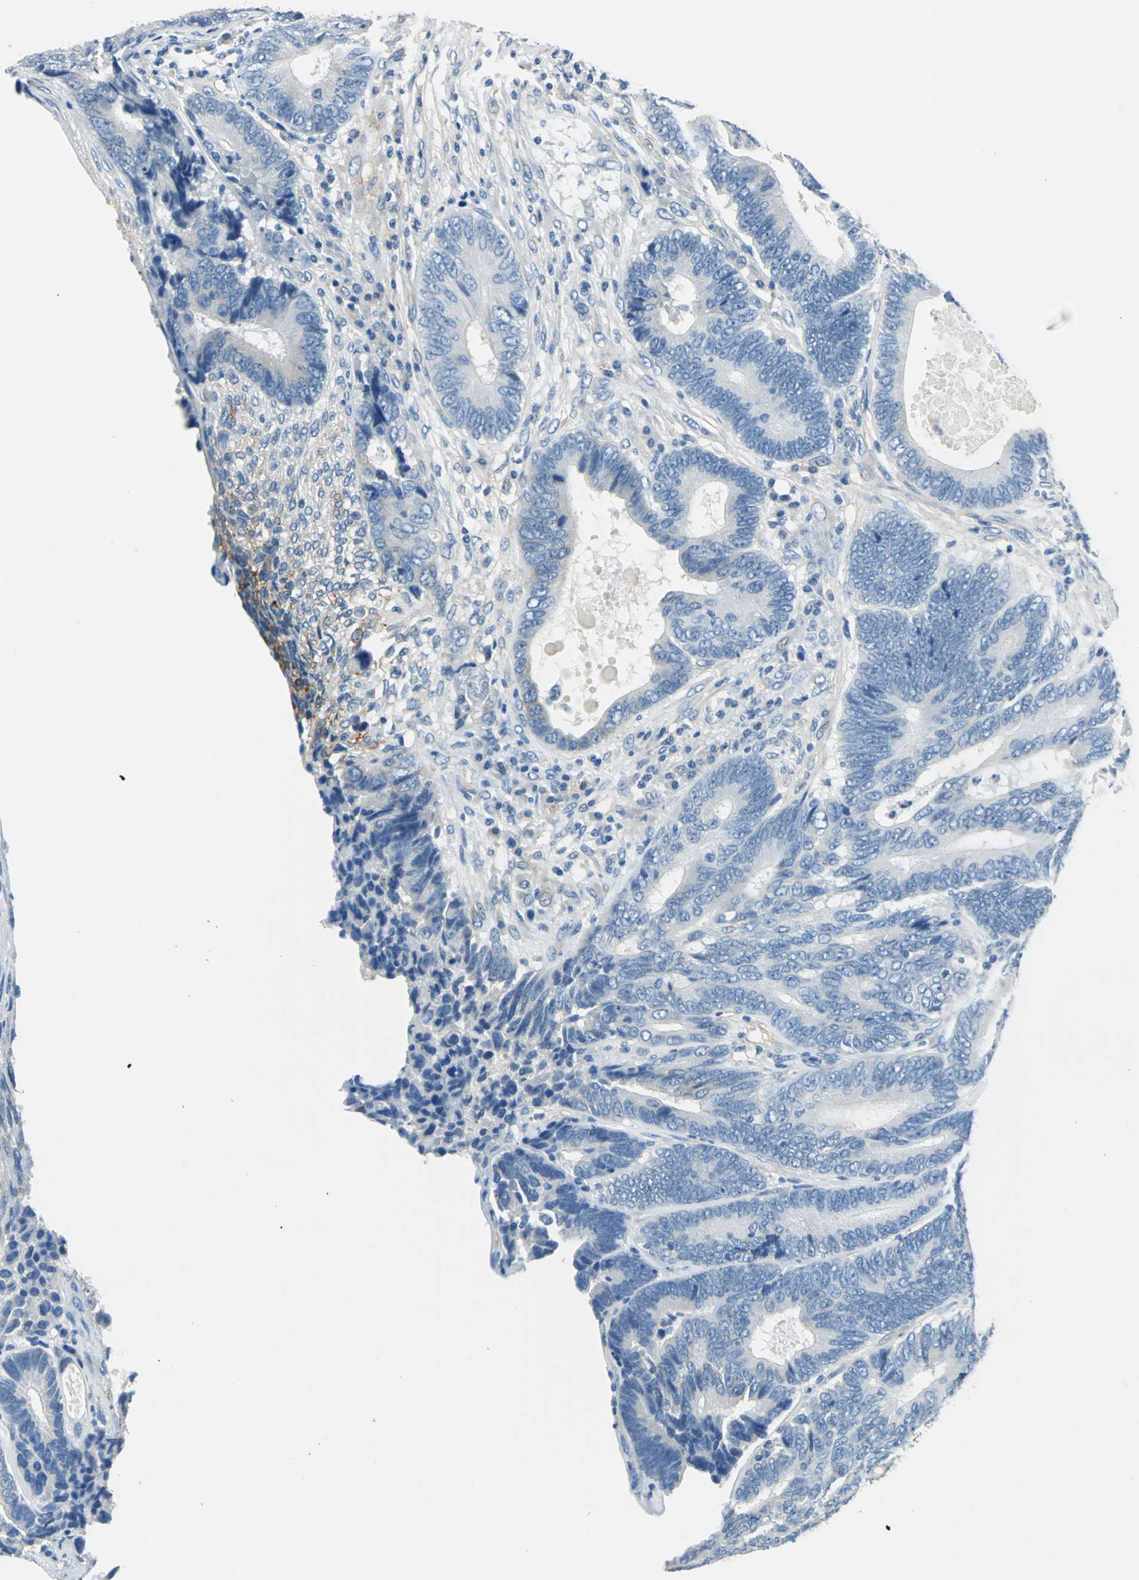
{"staining": {"intensity": "negative", "quantity": "none", "location": "none"}, "tissue": "colorectal cancer", "cell_type": "Tumor cells", "image_type": "cancer", "snomed": [{"axis": "morphology", "description": "Adenocarcinoma, NOS"}, {"axis": "topography", "description": "Colon"}], "caption": "High power microscopy photomicrograph of an IHC micrograph of colorectal adenocarcinoma, revealing no significant expression in tumor cells.", "gene": "AKAP12", "patient": {"sex": "female", "age": 78}}